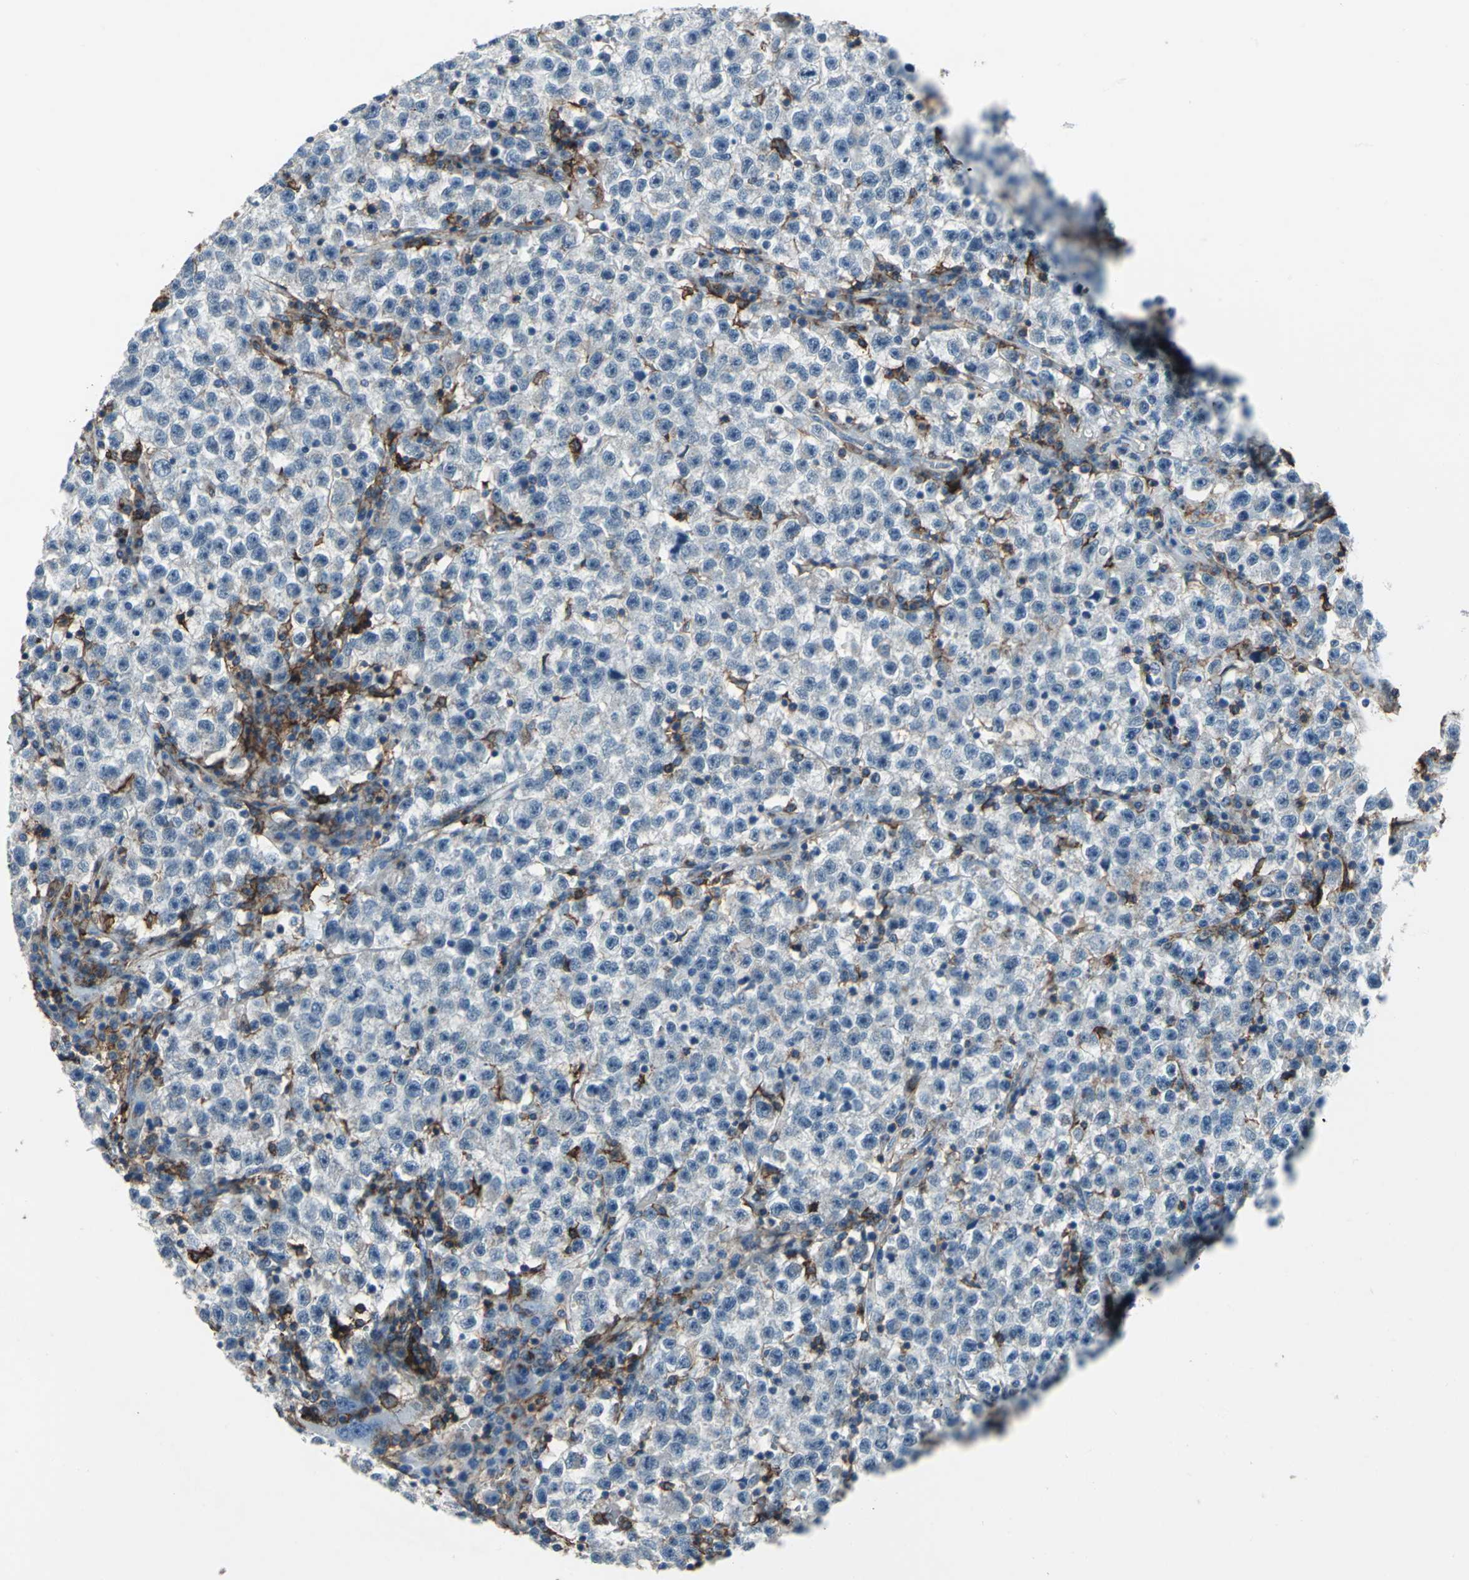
{"staining": {"intensity": "negative", "quantity": "none", "location": "none"}, "tissue": "testis cancer", "cell_type": "Tumor cells", "image_type": "cancer", "snomed": [{"axis": "morphology", "description": "Seminoma, NOS"}, {"axis": "topography", "description": "Testis"}], "caption": "Testis cancer was stained to show a protein in brown. There is no significant staining in tumor cells.", "gene": "CD44", "patient": {"sex": "male", "age": 22}}